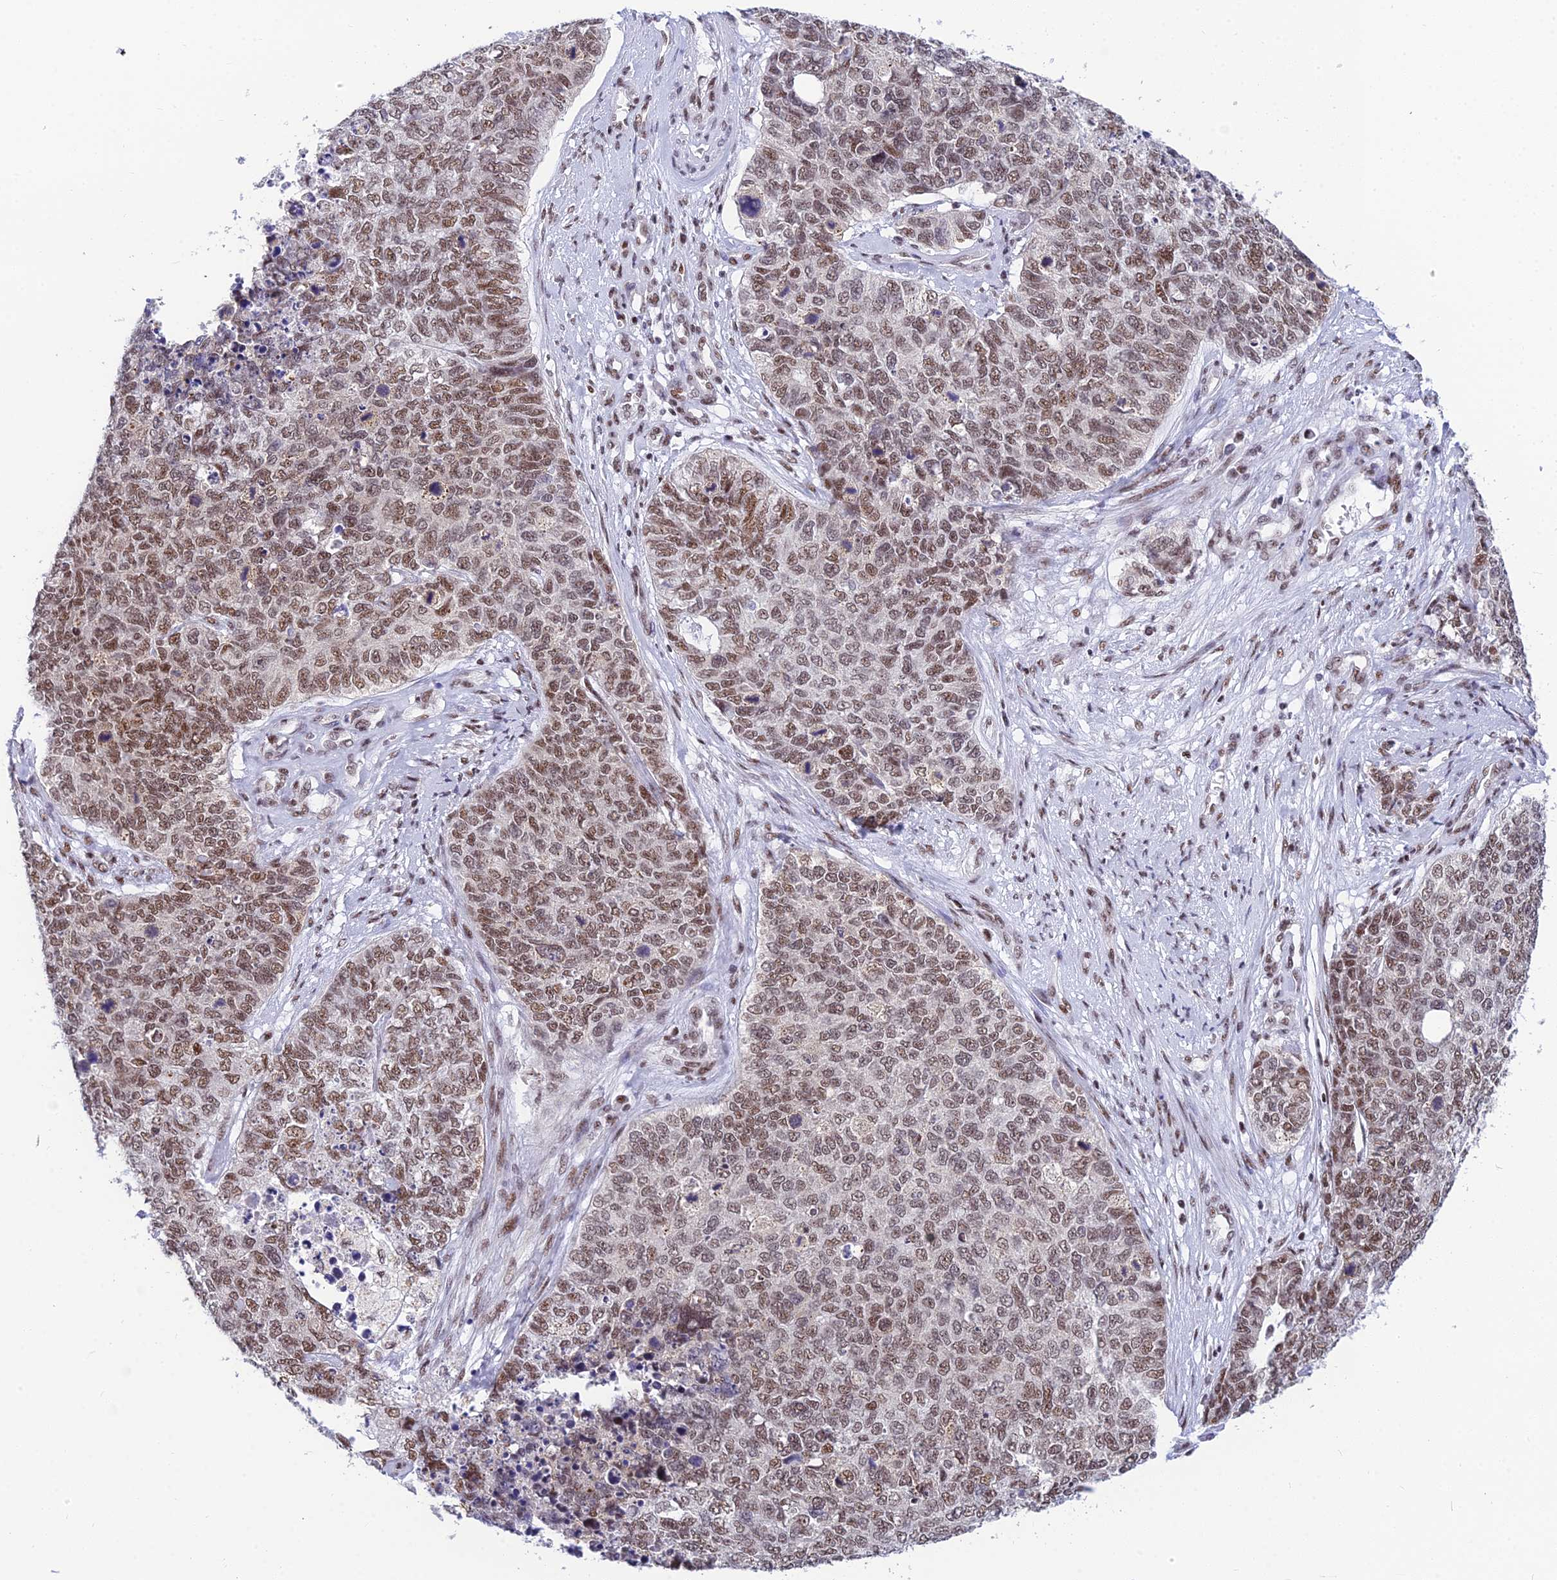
{"staining": {"intensity": "moderate", "quantity": ">75%", "location": "nuclear"}, "tissue": "cervical cancer", "cell_type": "Tumor cells", "image_type": "cancer", "snomed": [{"axis": "morphology", "description": "Squamous cell carcinoma, NOS"}, {"axis": "topography", "description": "Cervix"}], "caption": "Immunohistochemistry histopathology image of human cervical cancer stained for a protein (brown), which displays medium levels of moderate nuclear positivity in approximately >75% of tumor cells.", "gene": "USP22", "patient": {"sex": "female", "age": 63}}